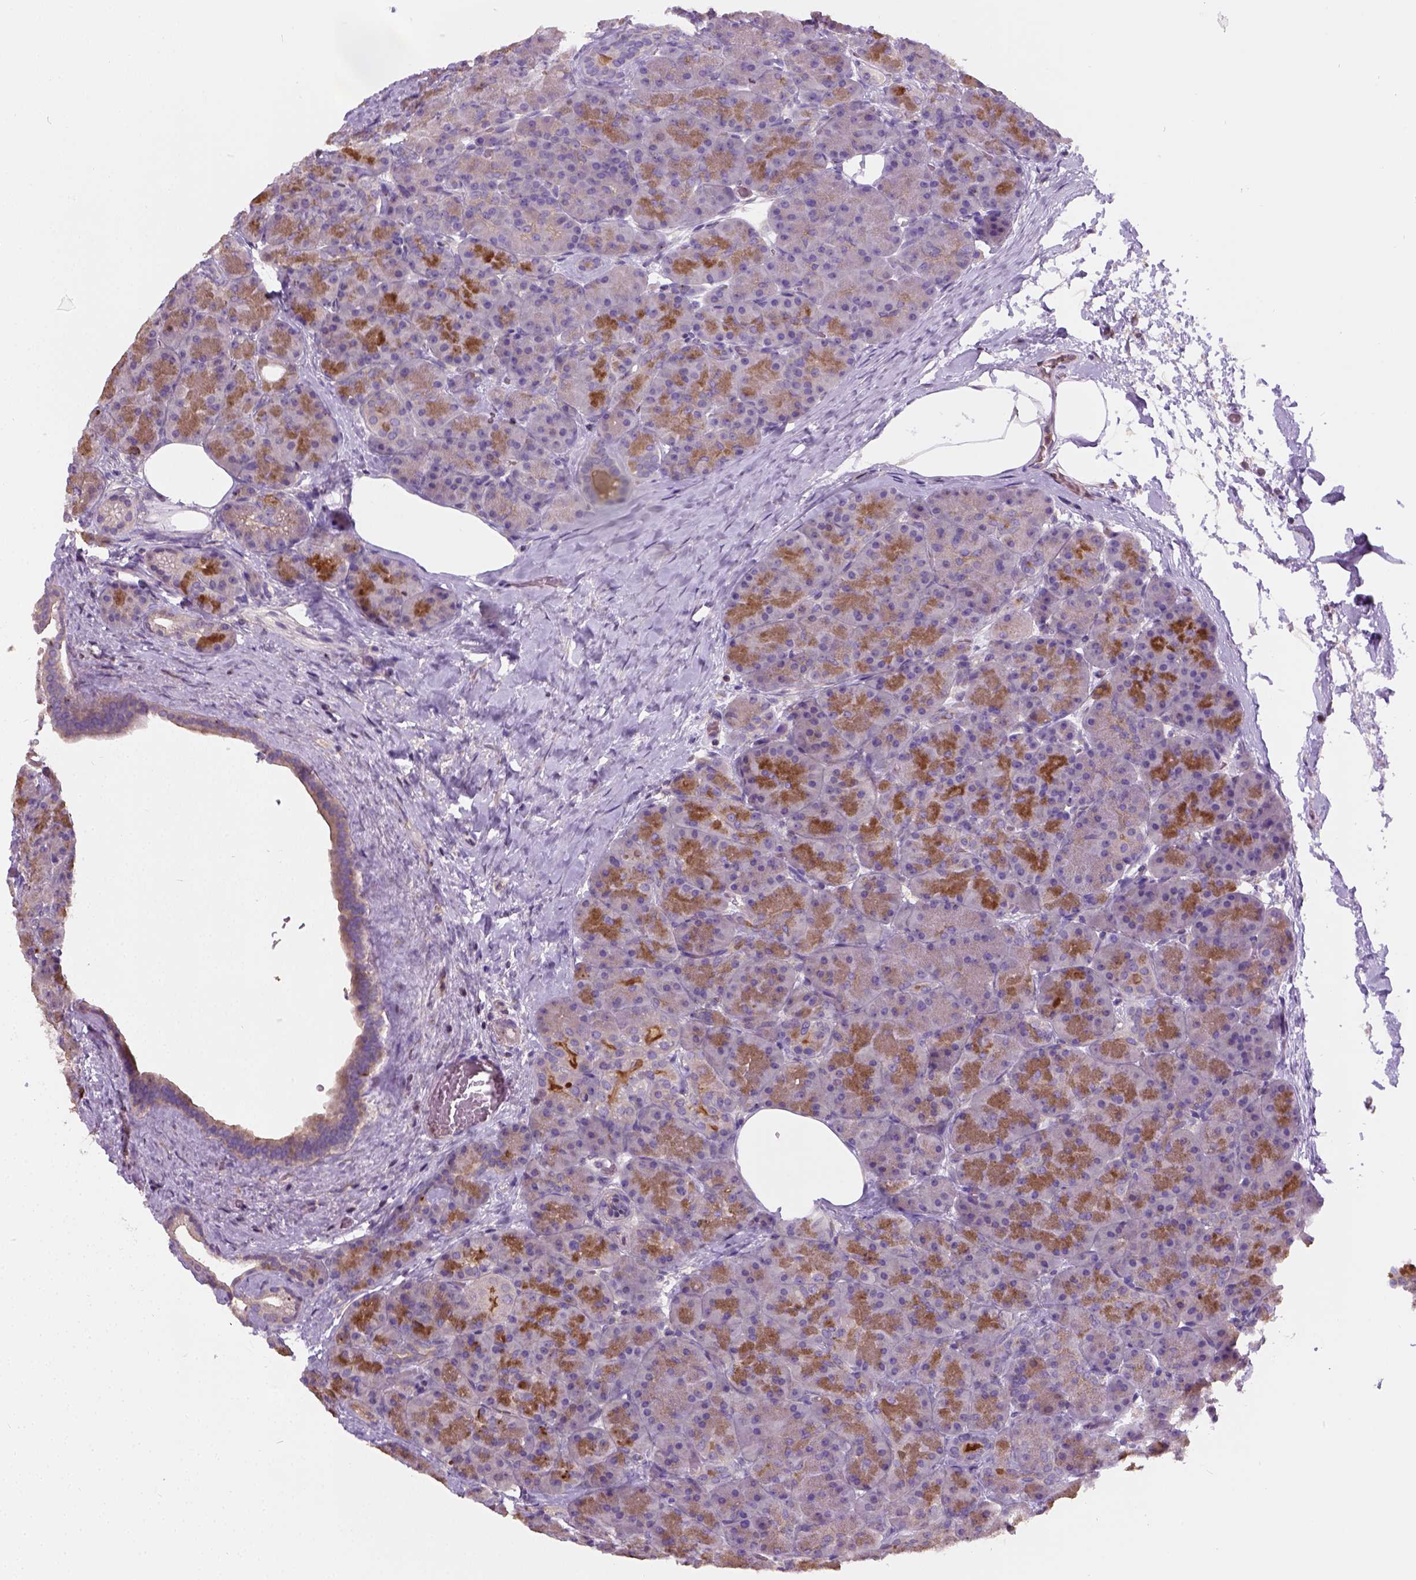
{"staining": {"intensity": "moderate", "quantity": "25%-75%", "location": "cytoplasmic/membranous"}, "tissue": "pancreas", "cell_type": "Exocrine glandular cells", "image_type": "normal", "snomed": [{"axis": "morphology", "description": "Normal tissue, NOS"}, {"axis": "topography", "description": "Pancreas"}], "caption": "Immunohistochemistry (IHC) (DAB (3,3'-diaminobenzidine)) staining of unremarkable pancreas shows moderate cytoplasmic/membranous protein positivity in about 25%-75% of exocrine glandular cells.", "gene": "CRACR2A", "patient": {"sex": "male", "age": 57}}